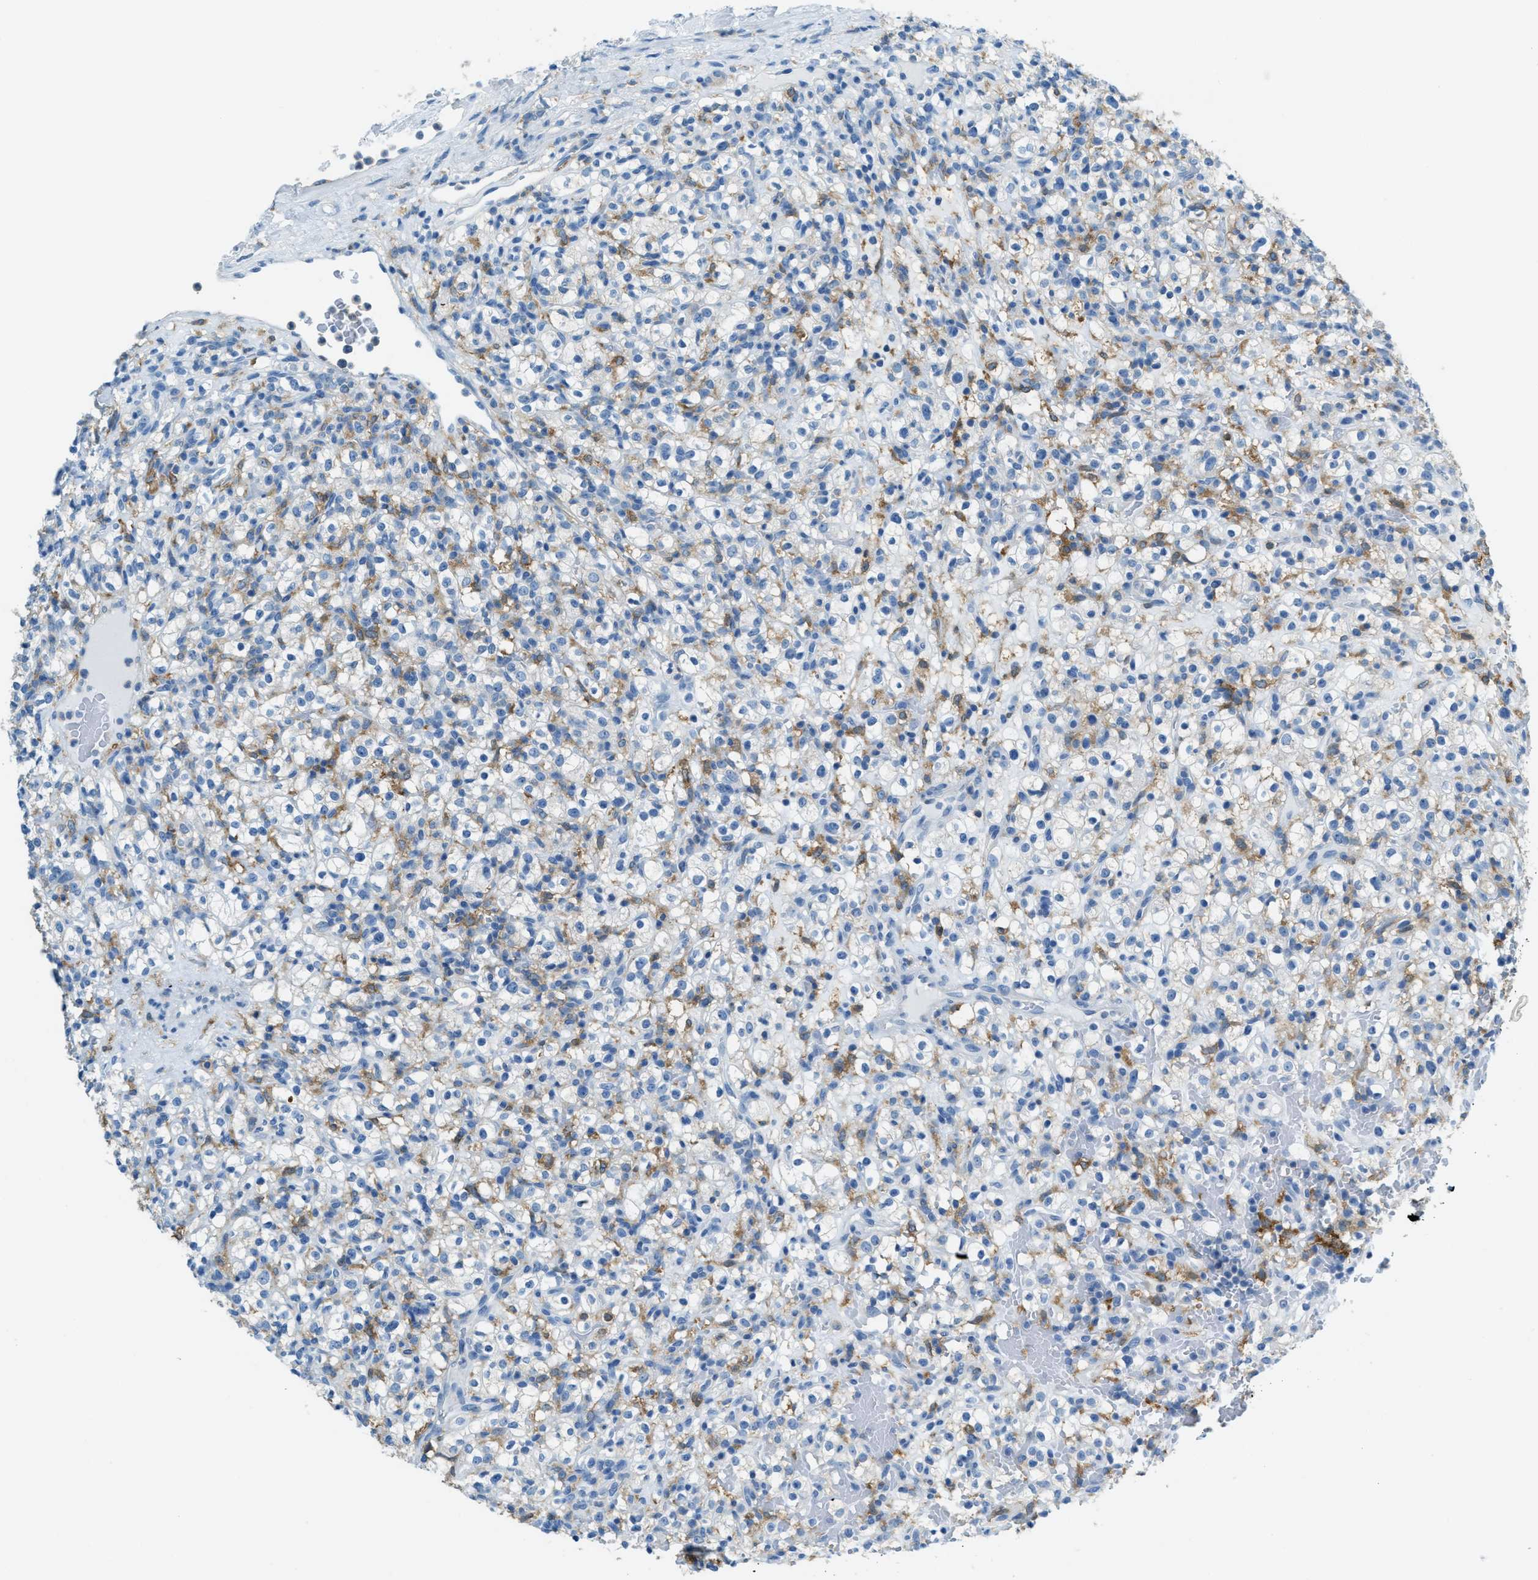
{"staining": {"intensity": "negative", "quantity": "none", "location": "none"}, "tissue": "renal cancer", "cell_type": "Tumor cells", "image_type": "cancer", "snomed": [{"axis": "morphology", "description": "Normal tissue, NOS"}, {"axis": "morphology", "description": "Adenocarcinoma, NOS"}, {"axis": "topography", "description": "Kidney"}], "caption": "Human adenocarcinoma (renal) stained for a protein using IHC displays no staining in tumor cells.", "gene": "MATCAP2", "patient": {"sex": "female", "age": 72}}